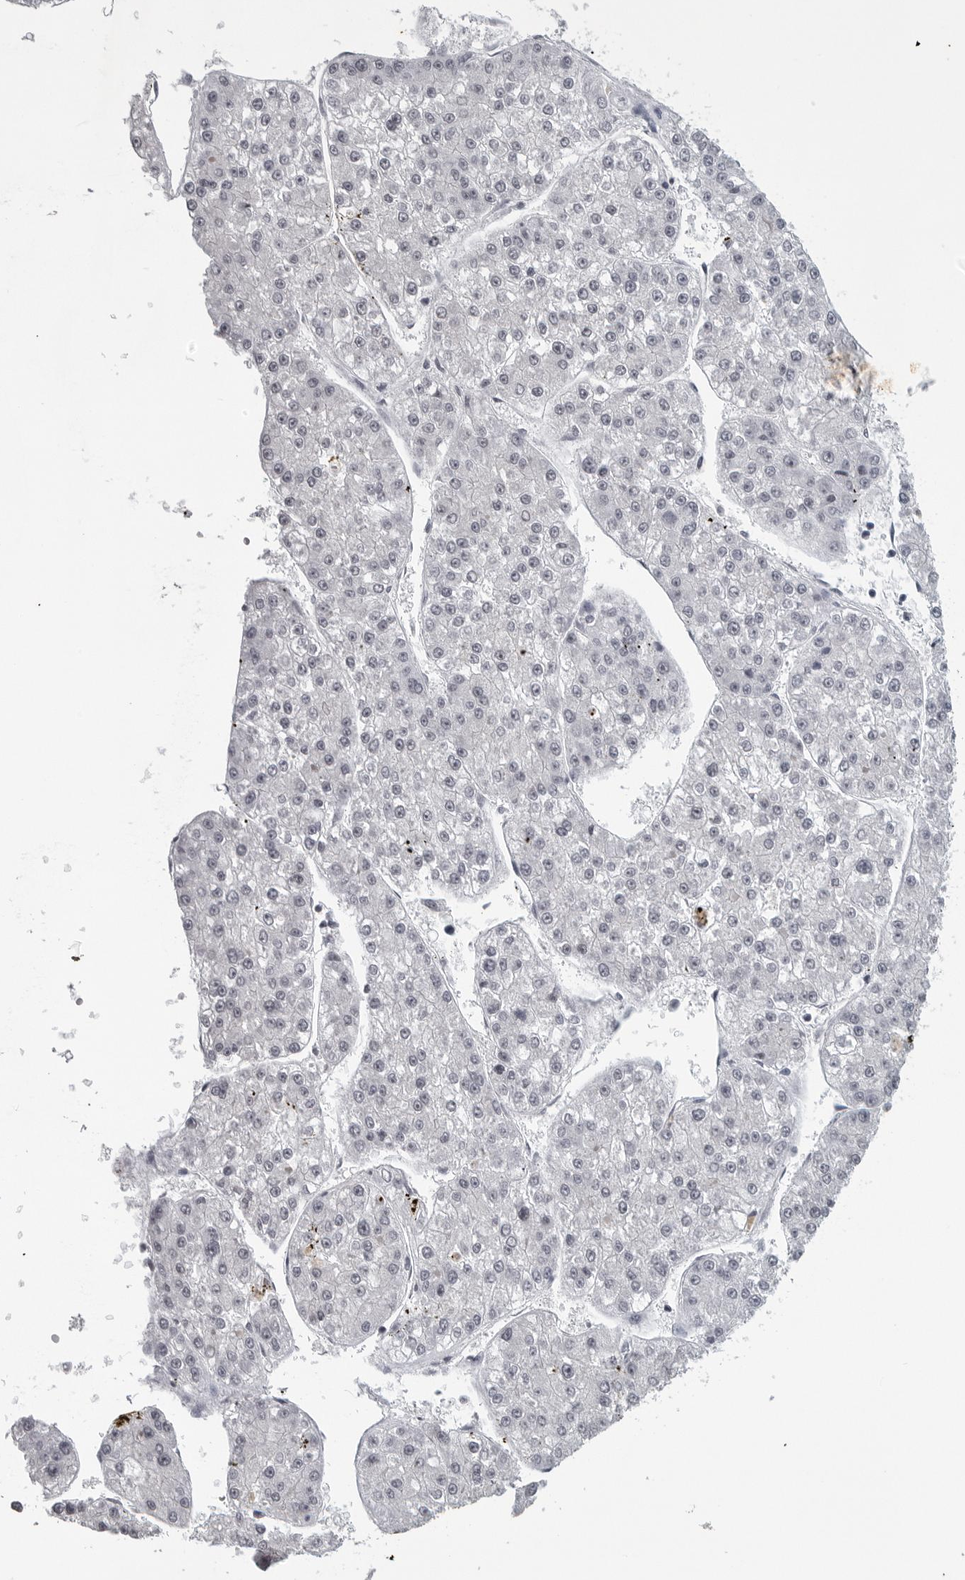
{"staining": {"intensity": "negative", "quantity": "none", "location": "none"}, "tissue": "liver cancer", "cell_type": "Tumor cells", "image_type": "cancer", "snomed": [{"axis": "morphology", "description": "Carcinoma, Hepatocellular, NOS"}, {"axis": "topography", "description": "Liver"}], "caption": "Tumor cells show no significant positivity in liver cancer.", "gene": "DDX54", "patient": {"sex": "female", "age": 73}}